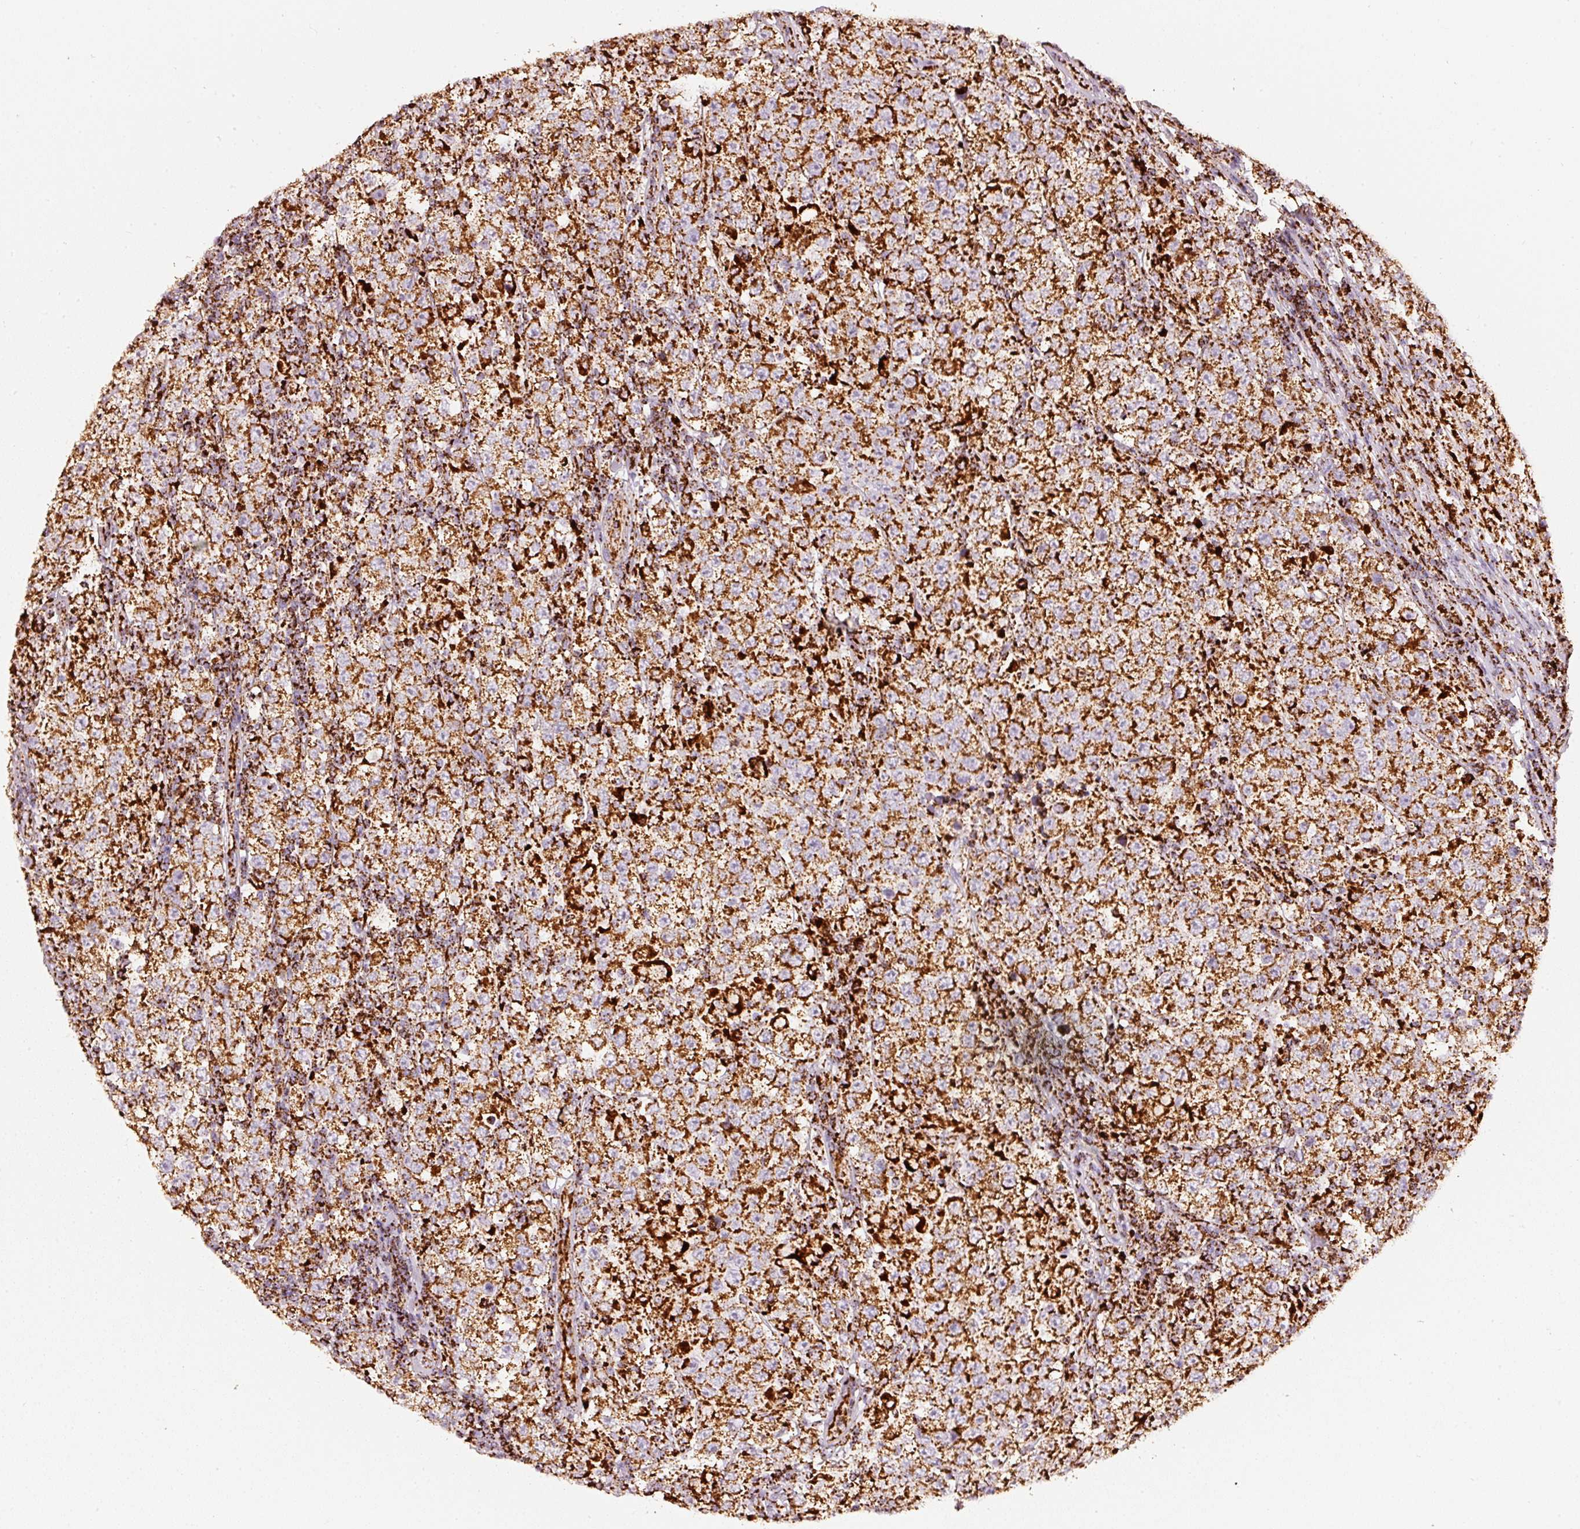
{"staining": {"intensity": "strong", "quantity": ">75%", "location": "cytoplasmic/membranous"}, "tissue": "testis cancer", "cell_type": "Tumor cells", "image_type": "cancer", "snomed": [{"axis": "morphology", "description": "Normal tissue, NOS"}, {"axis": "morphology", "description": "Urothelial carcinoma, High grade"}, {"axis": "morphology", "description": "Seminoma, NOS"}, {"axis": "morphology", "description": "Carcinoma, Embryonal, NOS"}, {"axis": "topography", "description": "Urinary bladder"}, {"axis": "topography", "description": "Testis"}], "caption": "Approximately >75% of tumor cells in human testis cancer show strong cytoplasmic/membranous protein staining as visualized by brown immunohistochemical staining.", "gene": "UQCRC1", "patient": {"sex": "male", "age": 41}}